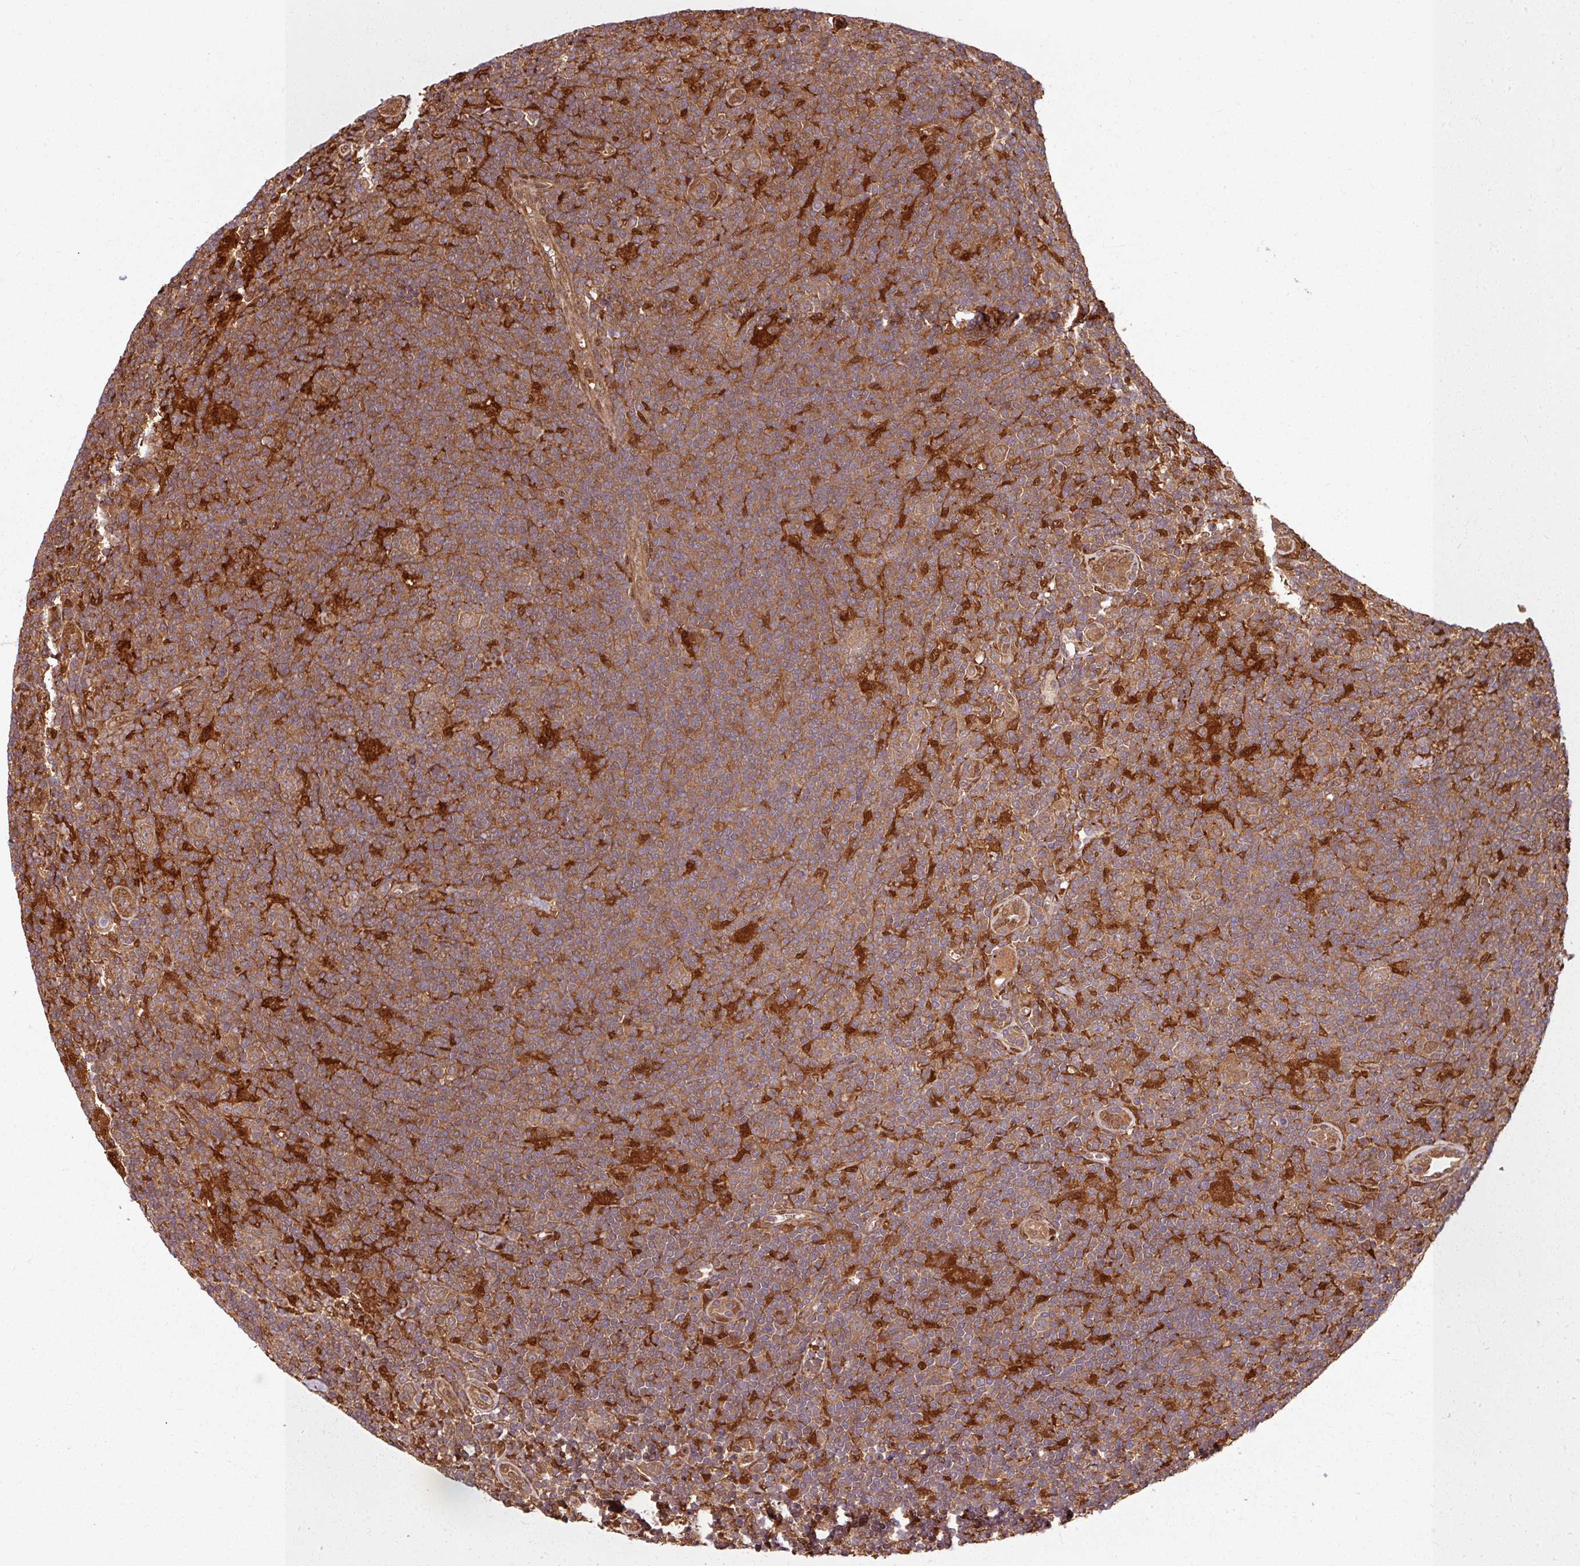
{"staining": {"intensity": "weak", "quantity": ">75%", "location": "cytoplasmic/membranous"}, "tissue": "lymphoma", "cell_type": "Tumor cells", "image_type": "cancer", "snomed": [{"axis": "morphology", "description": "Hodgkin's disease, NOS"}, {"axis": "topography", "description": "Lymph node"}], "caption": "A high-resolution histopathology image shows immunohistochemistry staining of Hodgkin's disease, which shows weak cytoplasmic/membranous positivity in approximately >75% of tumor cells.", "gene": "KCTD11", "patient": {"sex": "female", "age": 57}}